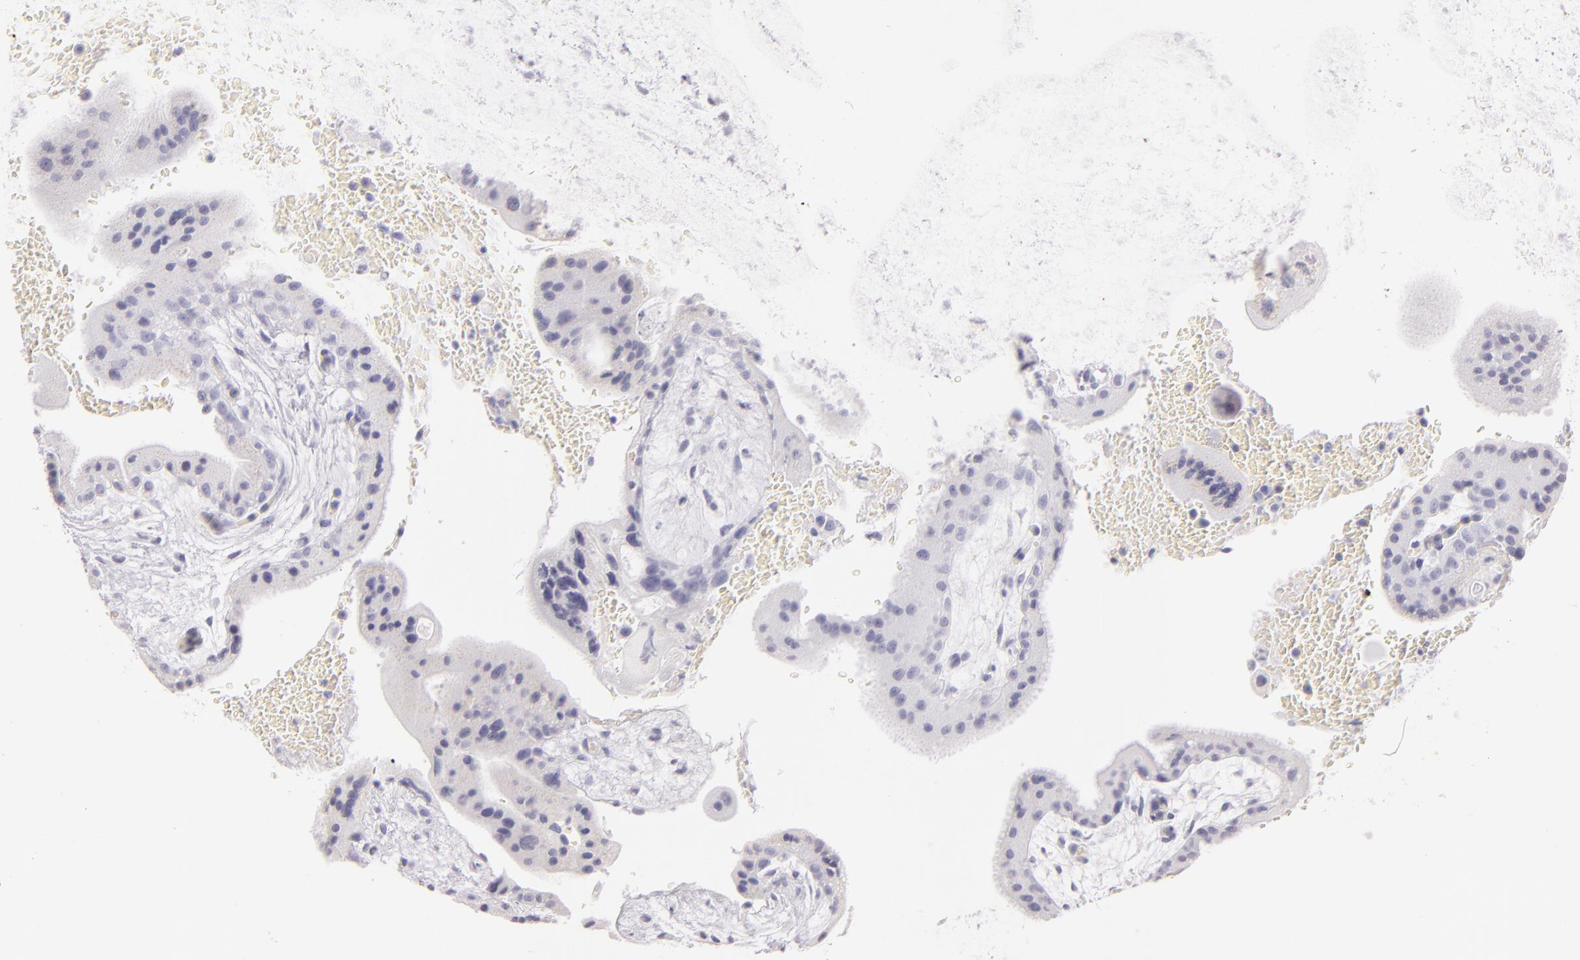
{"staining": {"intensity": "negative", "quantity": "none", "location": "none"}, "tissue": "placenta", "cell_type": "Decidual cells", "image_type": "normal", "snomed": [{"axis": "morphology", "description": "Normal tissue, NOS"}, {"axis": "topography", "description": "Placenta"}], "caption": "Immunohistochemistry (IHC) of benign placenta shows no expression in decidual cells. Nuclei are stained in blue.", "gene": "FABP1", "patient": {"sex": "female", "age": 35}}